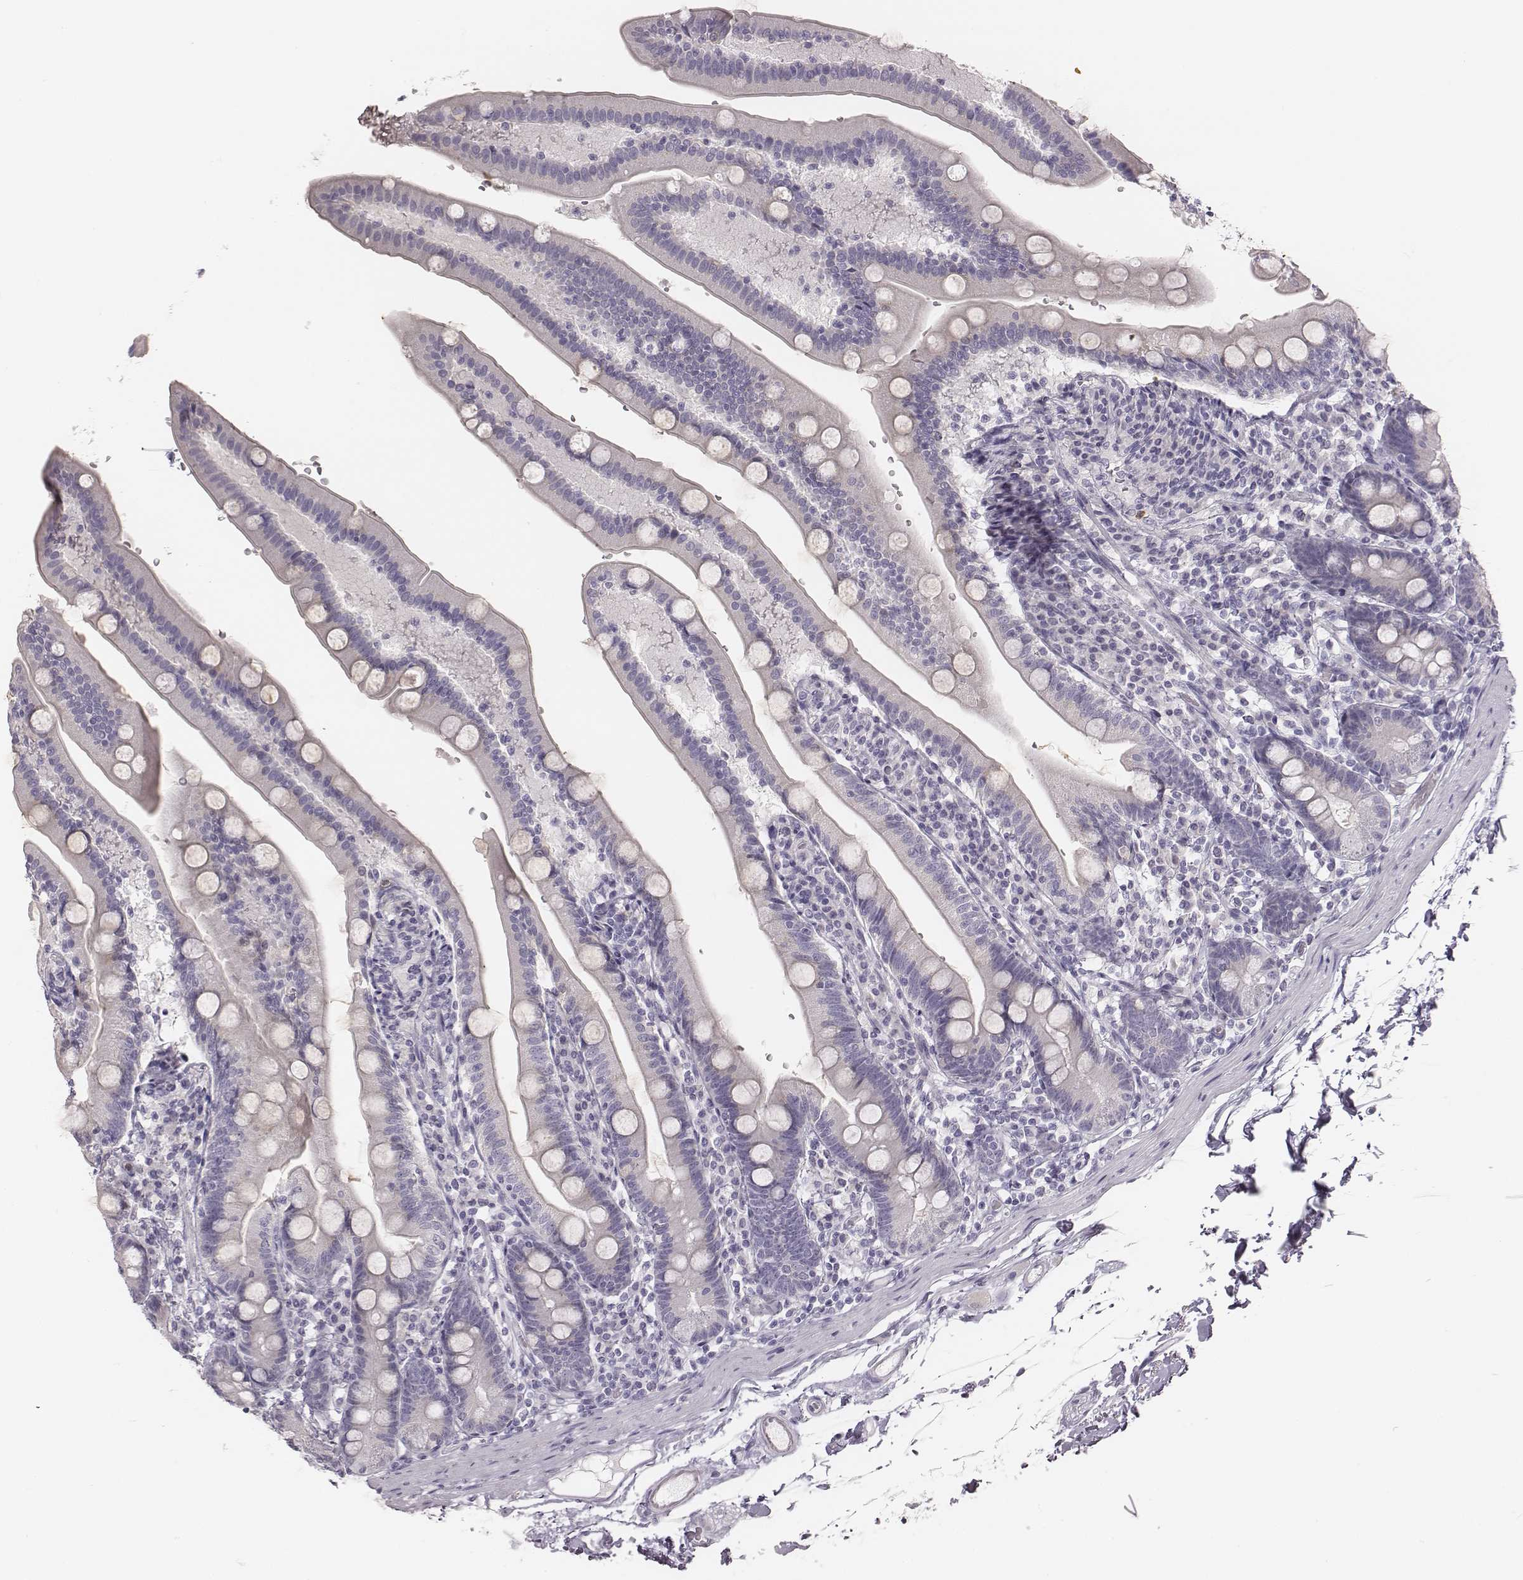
{"staining": {"intensity": "negative", "quantity": "none", "location": "none"}, "tissue": "duodenum", "cell_type": "Glandular cells", "image_type": "normal", "snomed": [{"axis": "morphology", "description": "Normal tissue, NOS"}, {"axis": "topography", "description": "Duodenum"}], "caption": "The IHC micrograph has no significant staining in glandular cells of duodenum.", "gene": "KCNJ12", "patient": {"sex": "female", "age": 67}}